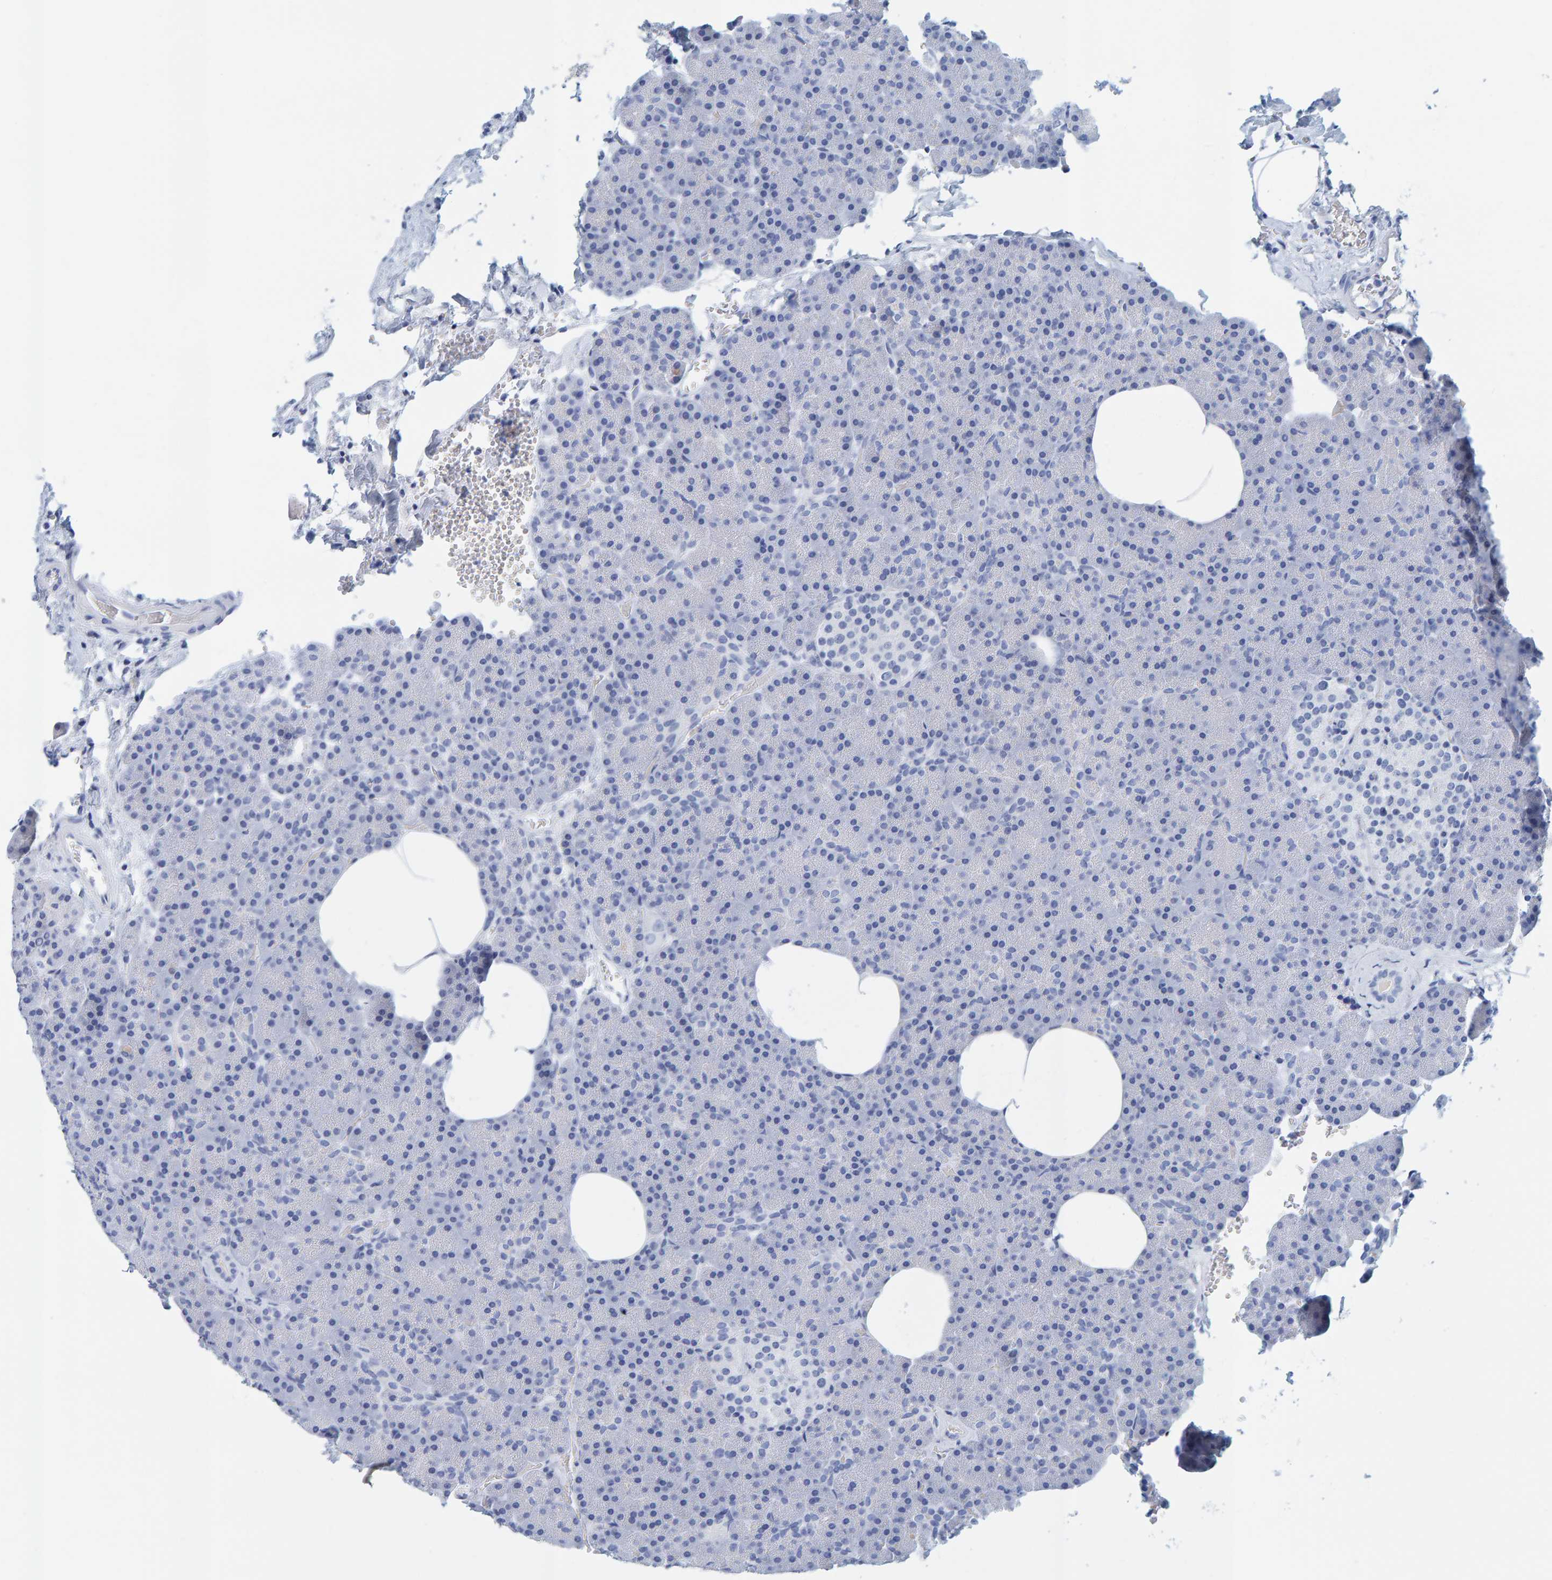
{"staining": {"intensity": "negative", "quantity": "none", "location": "none"}, "tissue": "pancreas", "cell_type": "Exocrine glandular cells", "image_type": "normal", "snomed": [{"axis": "morphology", "description": "Normal tissue, NOS"}, {"axis": "morphology", "description": "Carcinoid, malignant, NOS"}, {"axis": "topography", "description": "Pancreas"}], "caption": "This is an IHC histopathology image of benign pancreas. There is no staining in exocrine glandular cells.", "gene": "SFTPC", "patient": {"sex": "female", "age": 35}}